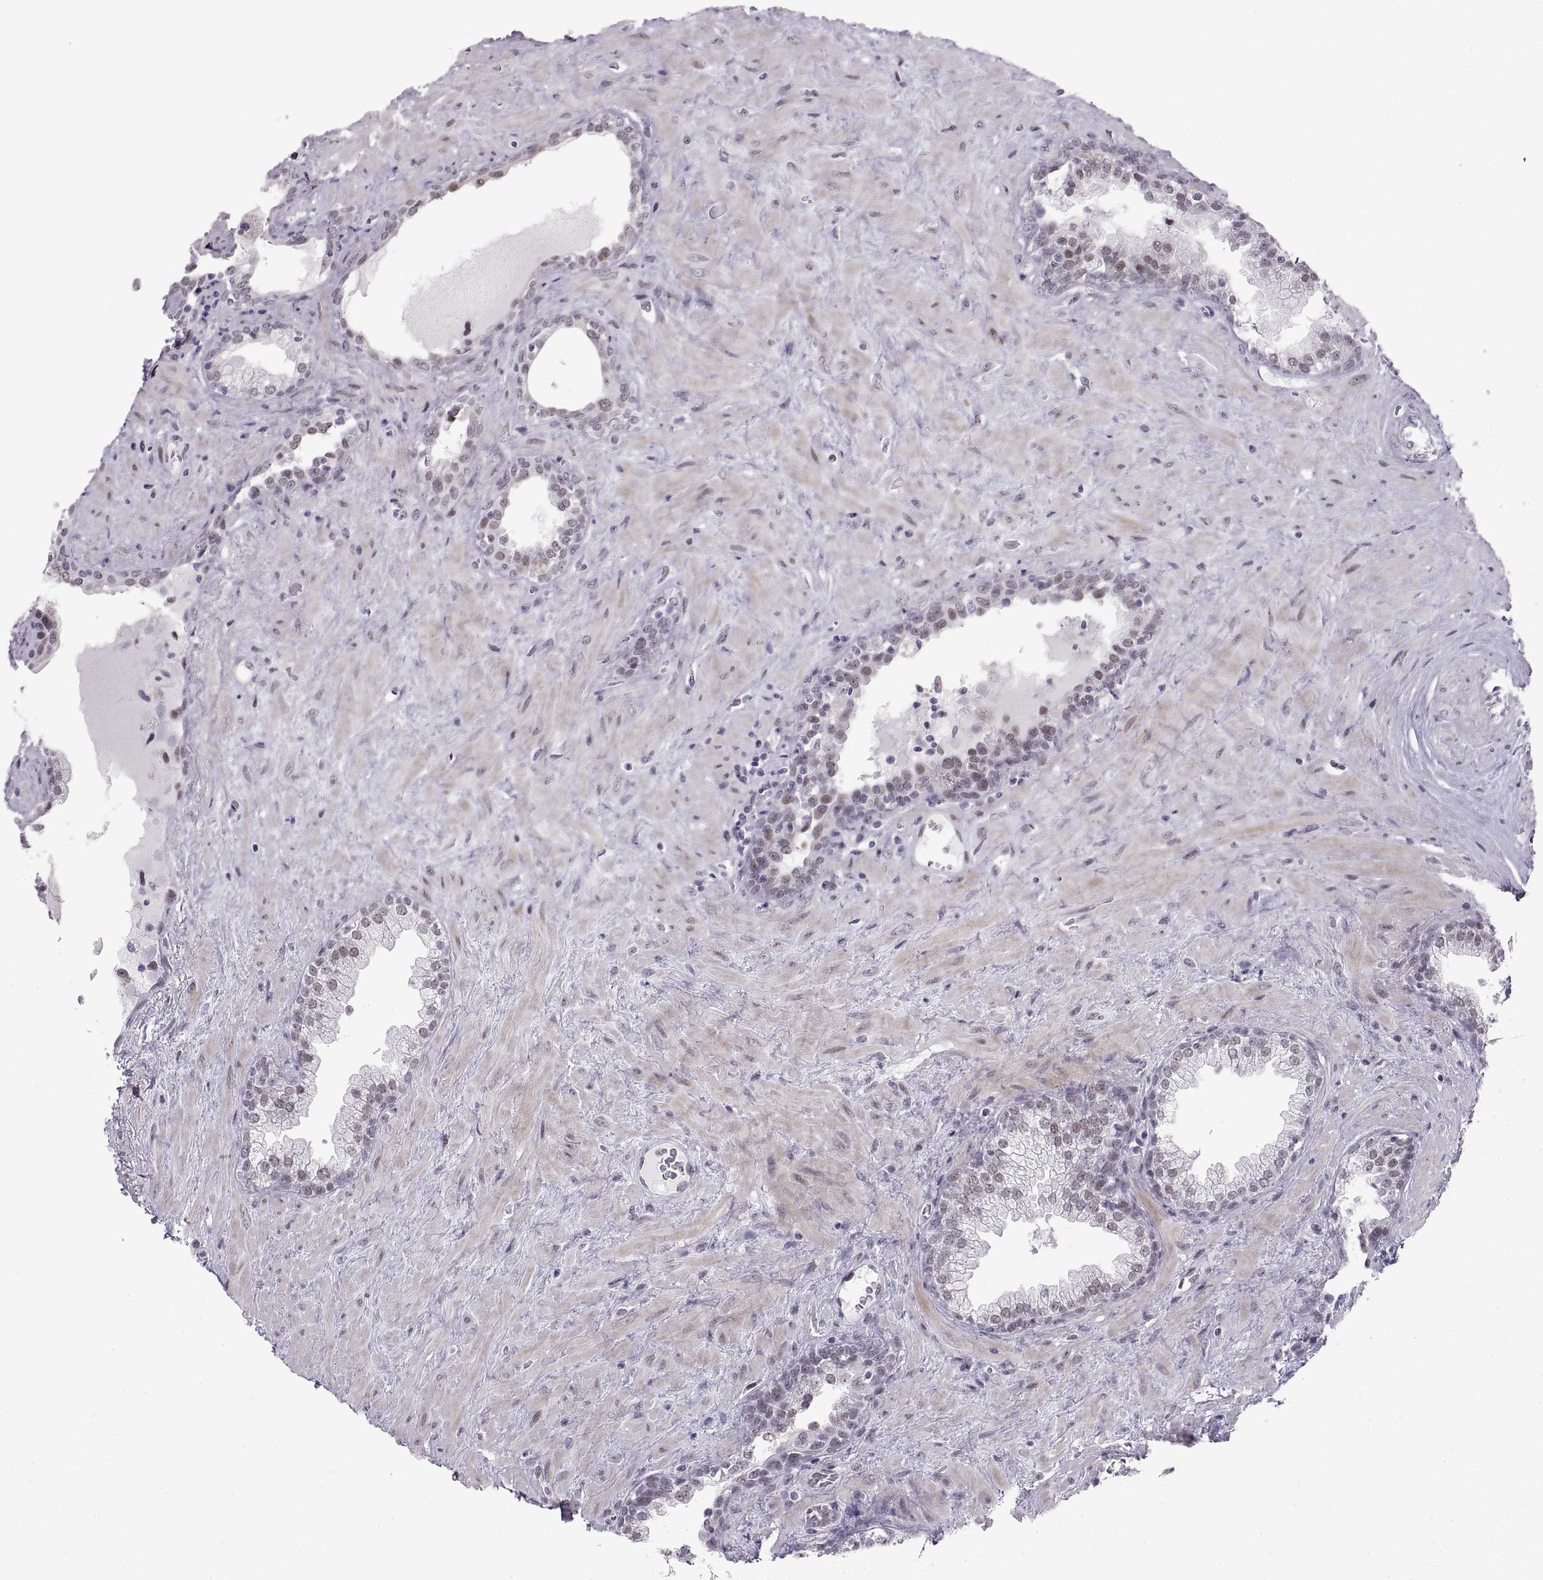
{"staining": {"intensity": "negative", "quantity": "none", "location": "none"}, "tissue": "prostate", "cell_type": "Glandular cells", "image_type": "normal", "snomed": [{"axis": "morphology", "description": "Normal tissue, NOS"}, {"axis": "topography", "description": "Prostate"}], "caption": "This is a photomicrograph of immunohistochemistry staining of unremarkable prostate, which shows no staining in glandular cells.", "gene": "NANOS3", "patient": {"sex": "male", "age": 63}}